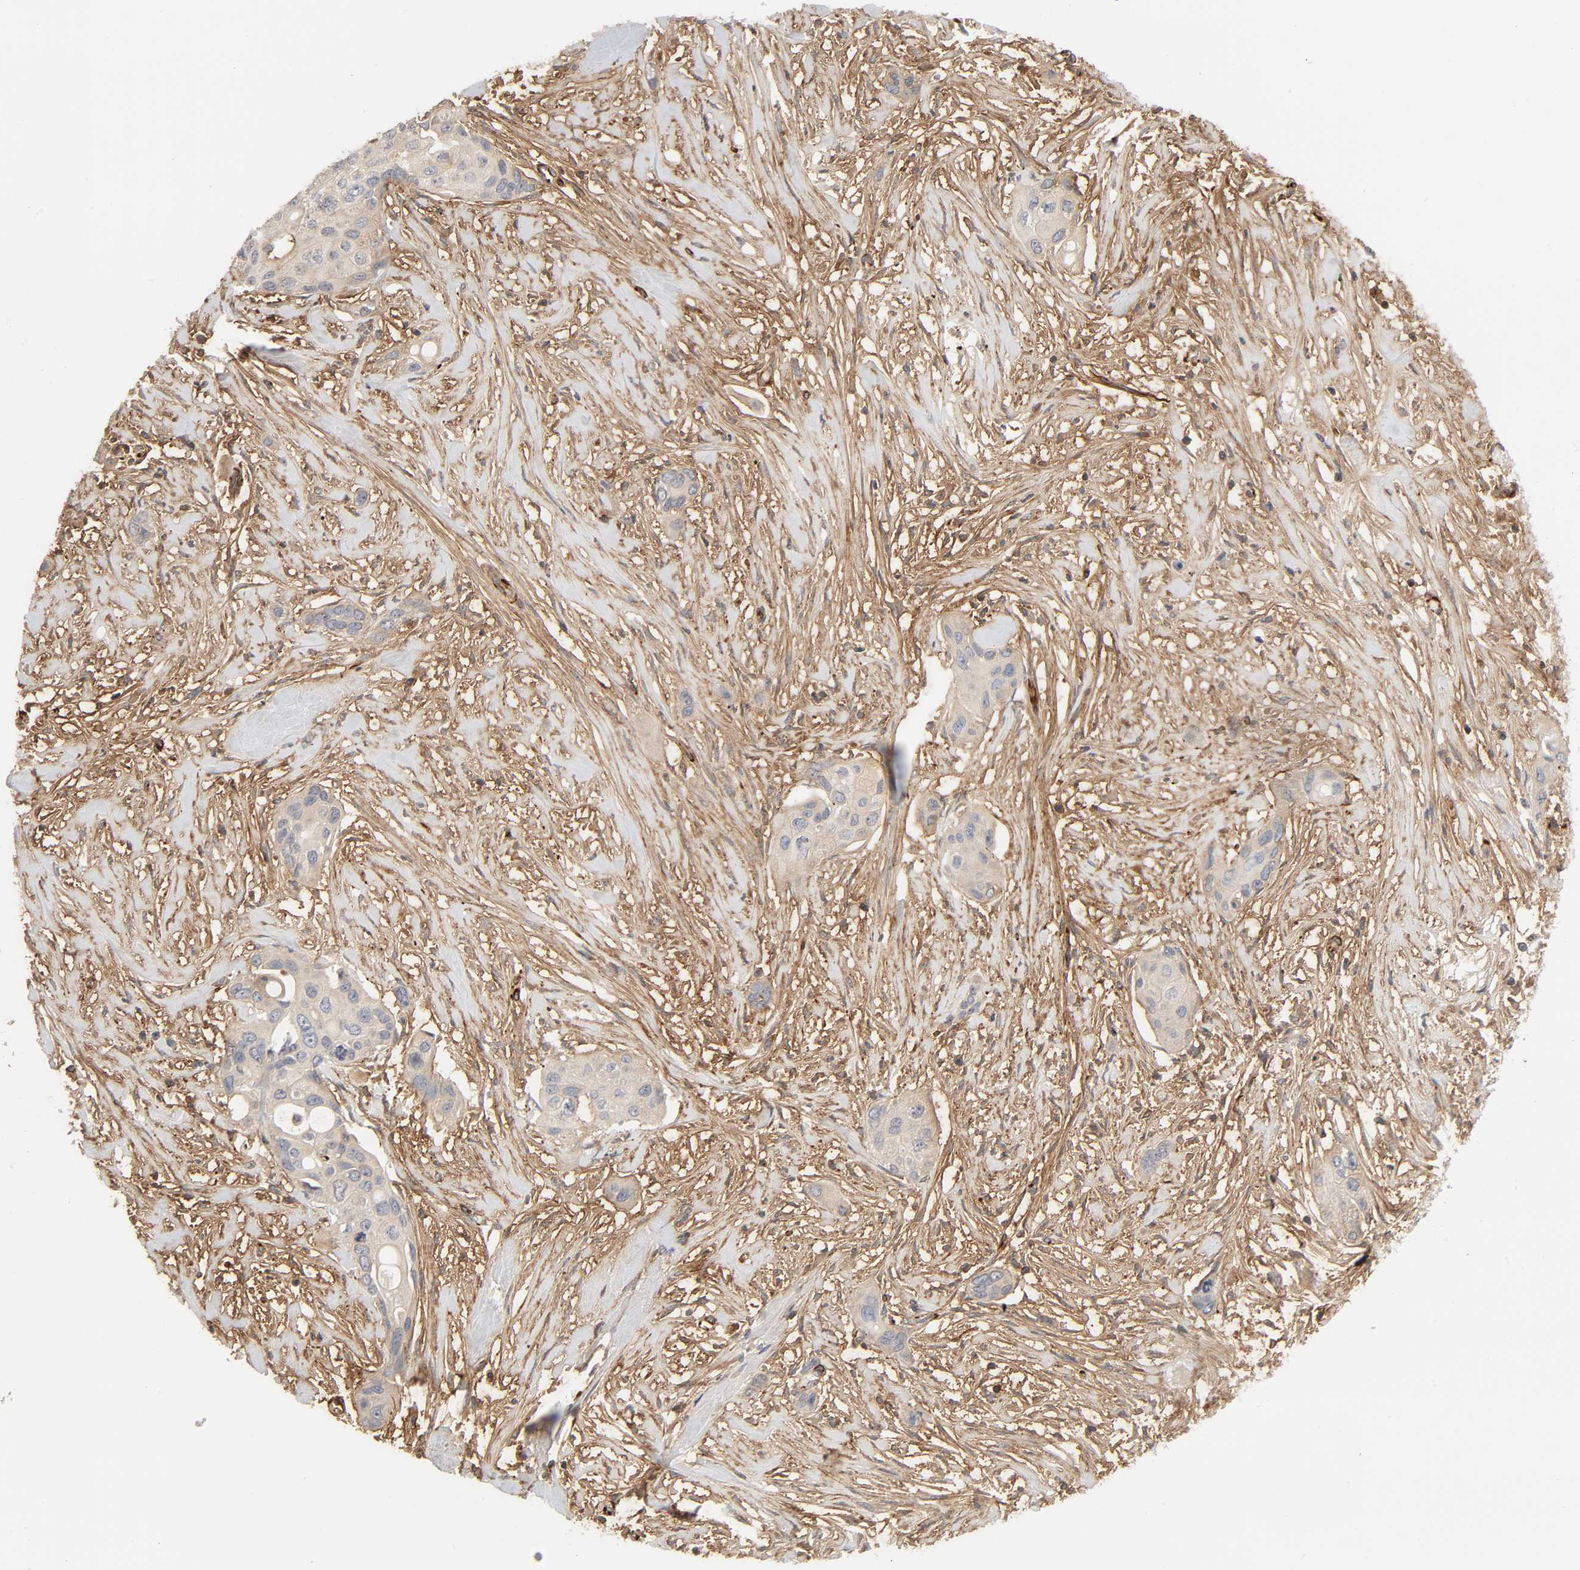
{"staining": {"intensity": "moderate", "quantity": ">75%", "location": "cytoplasmic/membranous"}, "tissue": "pancreatic cancer", "cell_type": "Tumor cells", "image_type": "cancer", "snomed": [{"axis": "morphology", "description": "Adenocarcinoma, NOS"}, {"axis": "topography", "description": "Pancreas"}], "caption": "Immunohistochemical staining of pancreatic cancer (adenocarcinoma) reveals medium levels of moderate cytoplasmic/membranous protein staining in approximately >75% of tumor cells. Immunohistochemistry stains the protein in brown and the nuclei are stained blue.", "gene": "FAM118A", "patient": {"sex": "female", "age": 60}}